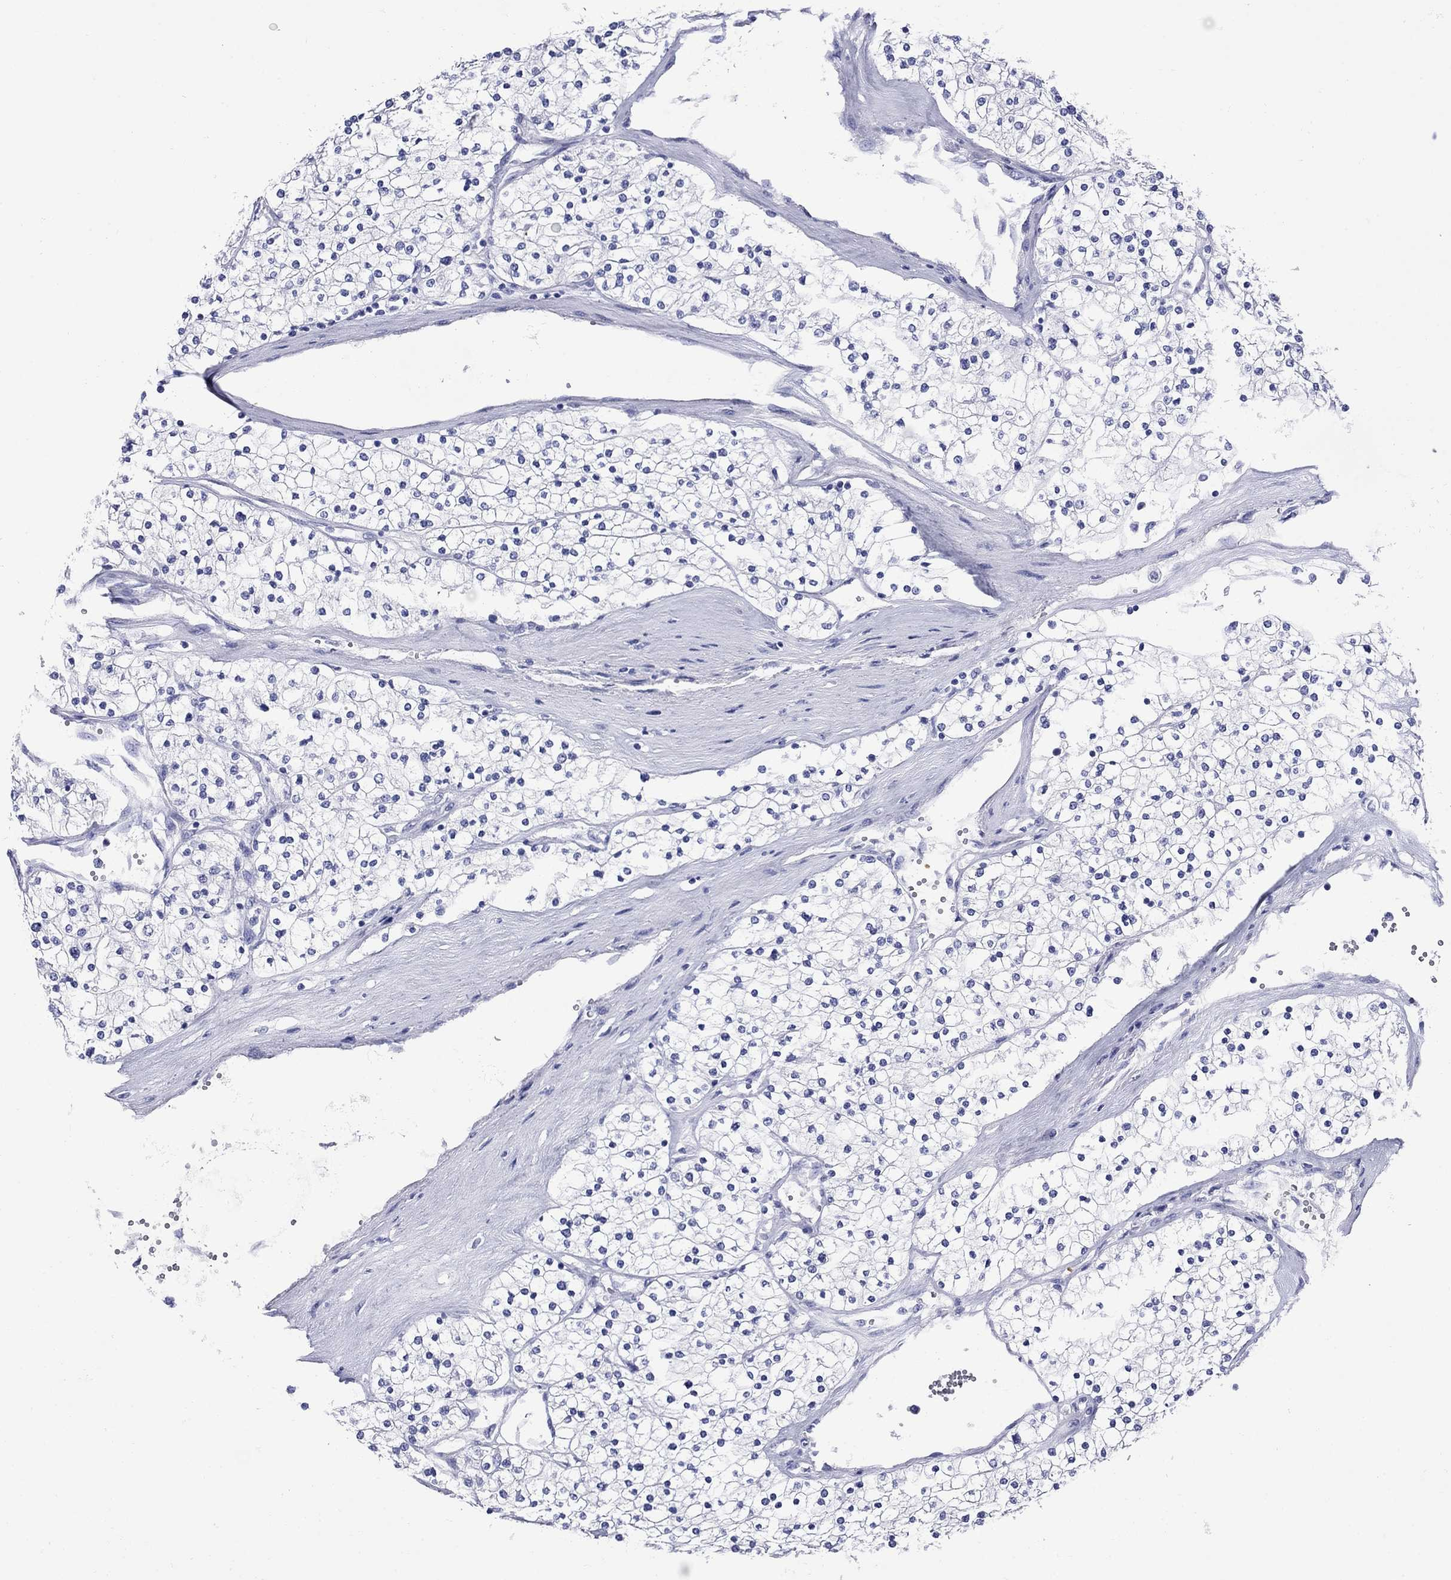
{"staining": {"intensity": "negative", "quantity": "none", "location": "none"}, "tissue": "renal cancer", "cell_type": "Tumor cells", "image_type": "cancer", "snomed": [{"axis": "morphology", "description": "Adenocarcinoma, NOS"}, {"axis": "topography", "description": "Kidney"}], "caption": "DAB (3,3'-diaminobenzidine) immunohistochemical staining of human renal adenocarcinoma exhibits no significant staining in tumor cells.", "gene": "ROM1", "patient": {"sex": "male", "age": 80}}